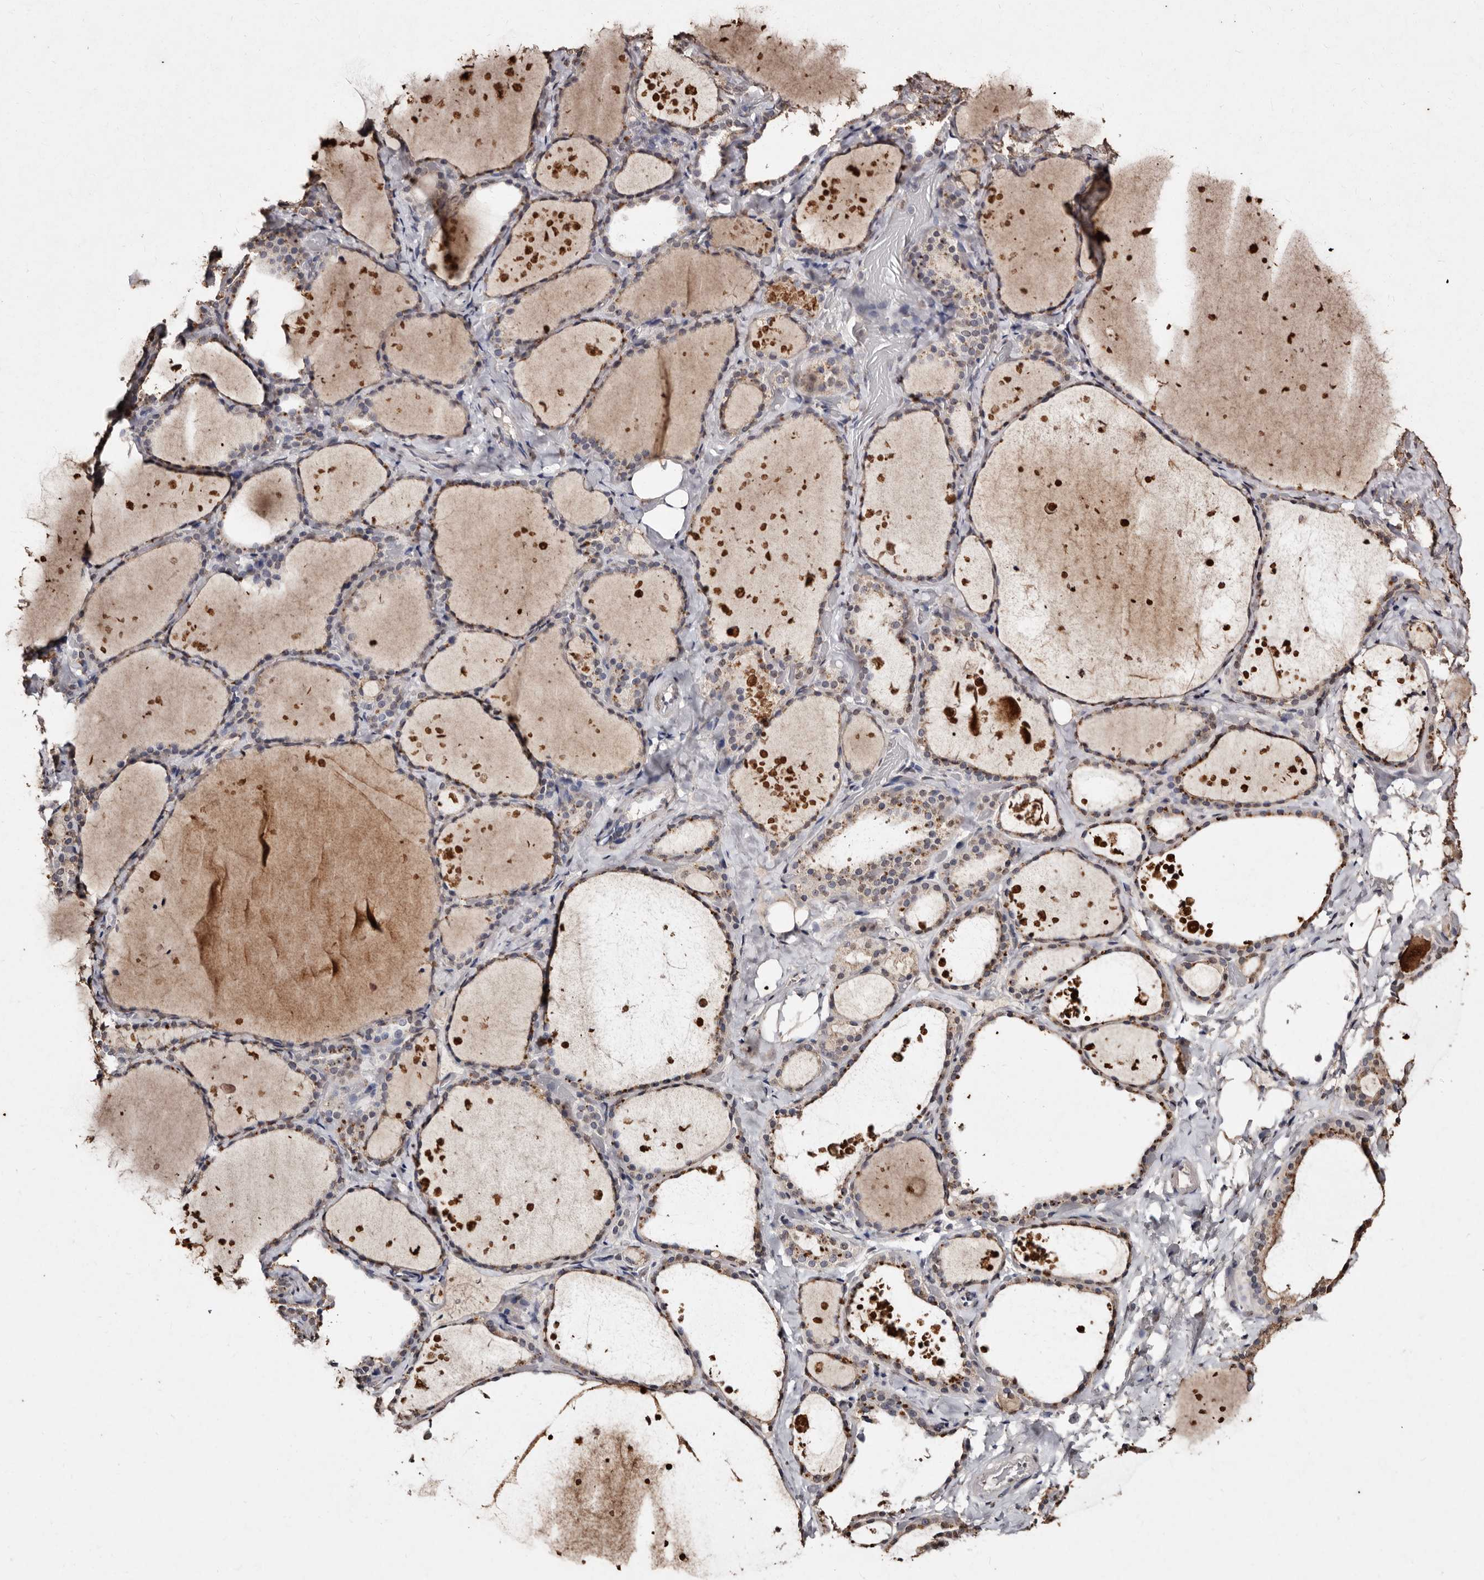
{"staining": {"intensity": "negative", "quantity": "none", "location": "none"}, "tissue": "thyroid gland", "cell_type": "Glandular cells", "image_type": "normal", "snomed": [{"axis": "morphology", "description": "Normal tissue, NOS"}, {"axis": "topography", "description": "Thyroid gland"}], "caption": "Protein analysis of normal thyroid gland reveals no significant positivity in glandular cells. Brightfield microscopy of immunohistochemistry (IHC) stained with DAB (3,3'-diaminobenzidine) (brown) and hematoxylin (blue), captured at high magnification.", "gene": "ERBB4", "patient": {"sex": "female", "age": 44}}